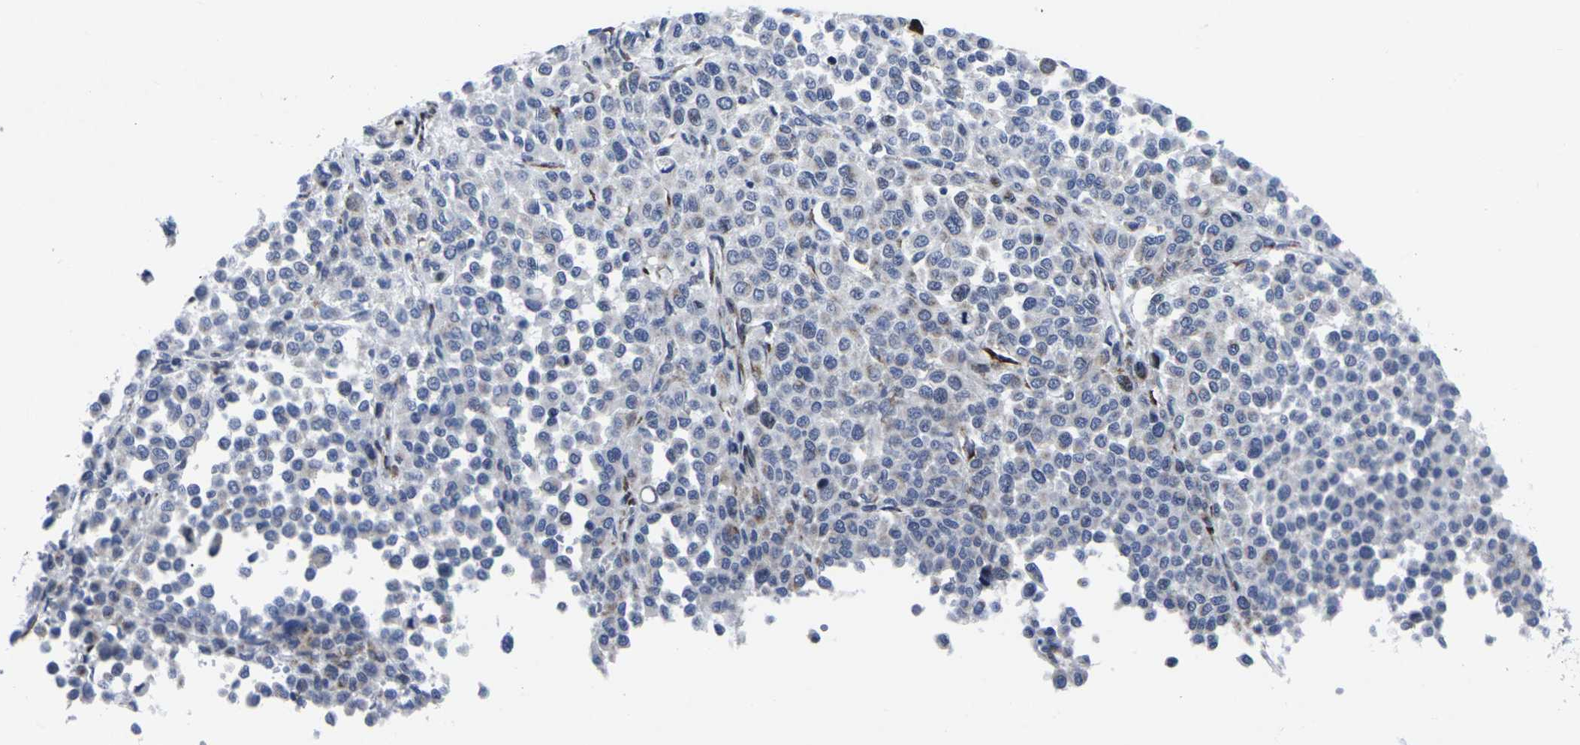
{"staining": {"intensity": "moderate", "quantity": "<25%", "location": "cytoplasmic/membranous"}, "tissue": "melanoma", "cell_type": "Tumor cells", "image_type": "cancer", "snomed": [{"axis": "morphology", "description": "Malignant melanoma, Metastatic site"}, {"axis": "topography", "description": "Pancreas"}], "caption": "This photomicrograph reveals melanoma stained with immunohistochemistry (IHC) to label a protein in brown. The cytoplasmic/membranous of tumor cells show moderate positivity for the protein. Nuclei are counter-stained blue.", "gene": "RPN1", "patient": {"sex": "female", "age": 30}}